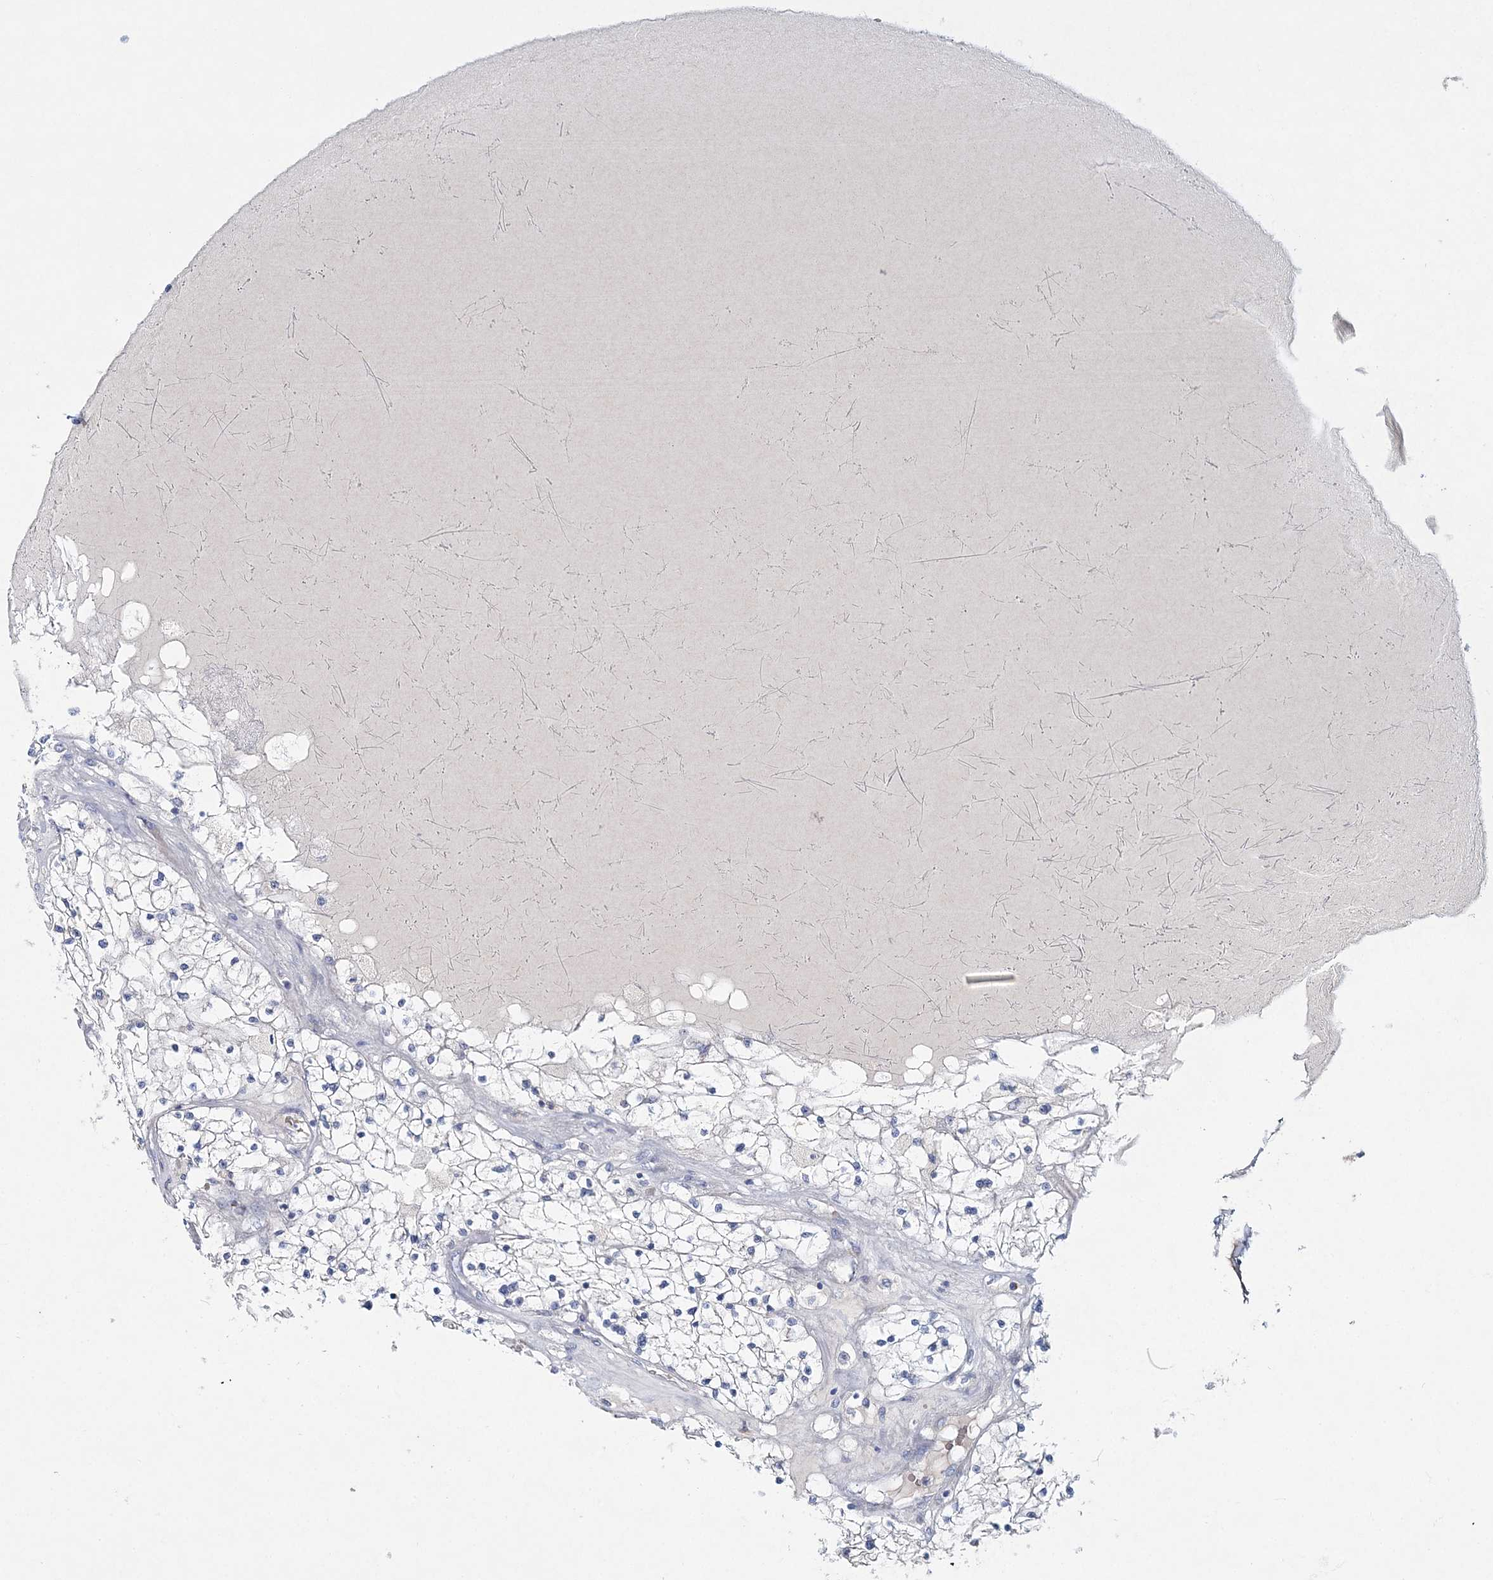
{"staining": {"intensity": "negative", "quantity": "none", "location": "none"}, "tissue": "renal cancer", "cell_type": "Tumor cells", "image_type": "cancer", "snomed": [{"axis": "morphology", "description": "Normal tissue, NOS"}, {"axis": "morphology", "description": "Adenocarcinoma, NOS"}, {"axis": "topography", "description": "Kidney"}], "caption": "Renal cancer (adenocarcinoma) stained for a protein using immunohistochemistry displays no expression tumor cells.", "gene": "ADGRL1", "patient": {"sex": "male", "age": 68}}